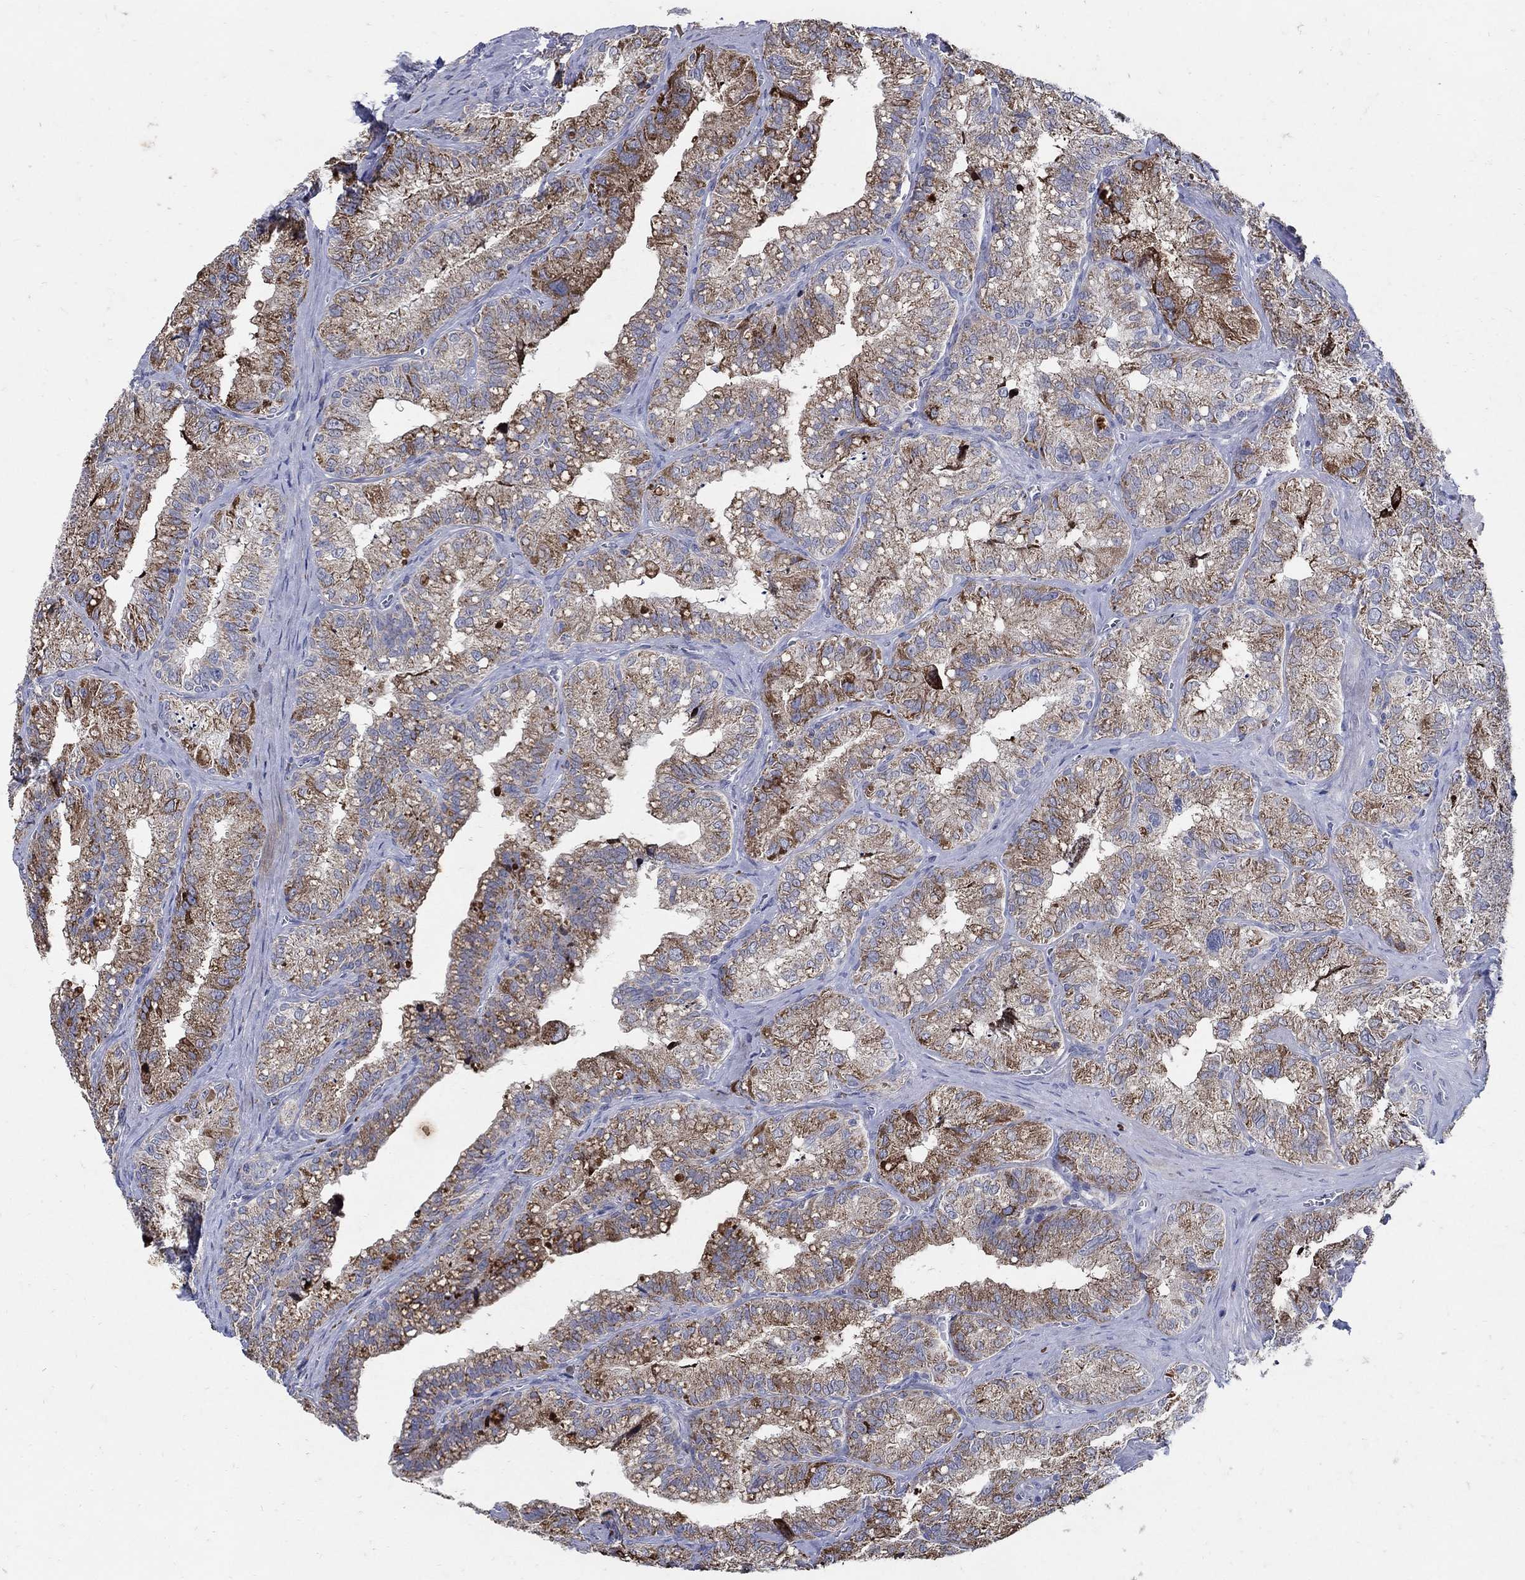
{"staining": {"intensity": "strong", "quantity": "<25%", "location": "cytoplasmic/membranous"}, "tissue": "seminal vesicle", "cell_type": "Glandular cells", "image_type": "normal", "snomed": [{"axis": "morphology", "description": "Normal tissue, NOS"}, {"axis": "topography", "description": "Seminal veicle"}], "caption": "Immunohistochemical staining of benign seminal vesicle exhibits <25% levels of strong cytoplasmic/membranous protein positivity in approximately <25% of glandular cells.", "gene": "HMX2", "patient": {"sex": "male", "age": 57}}